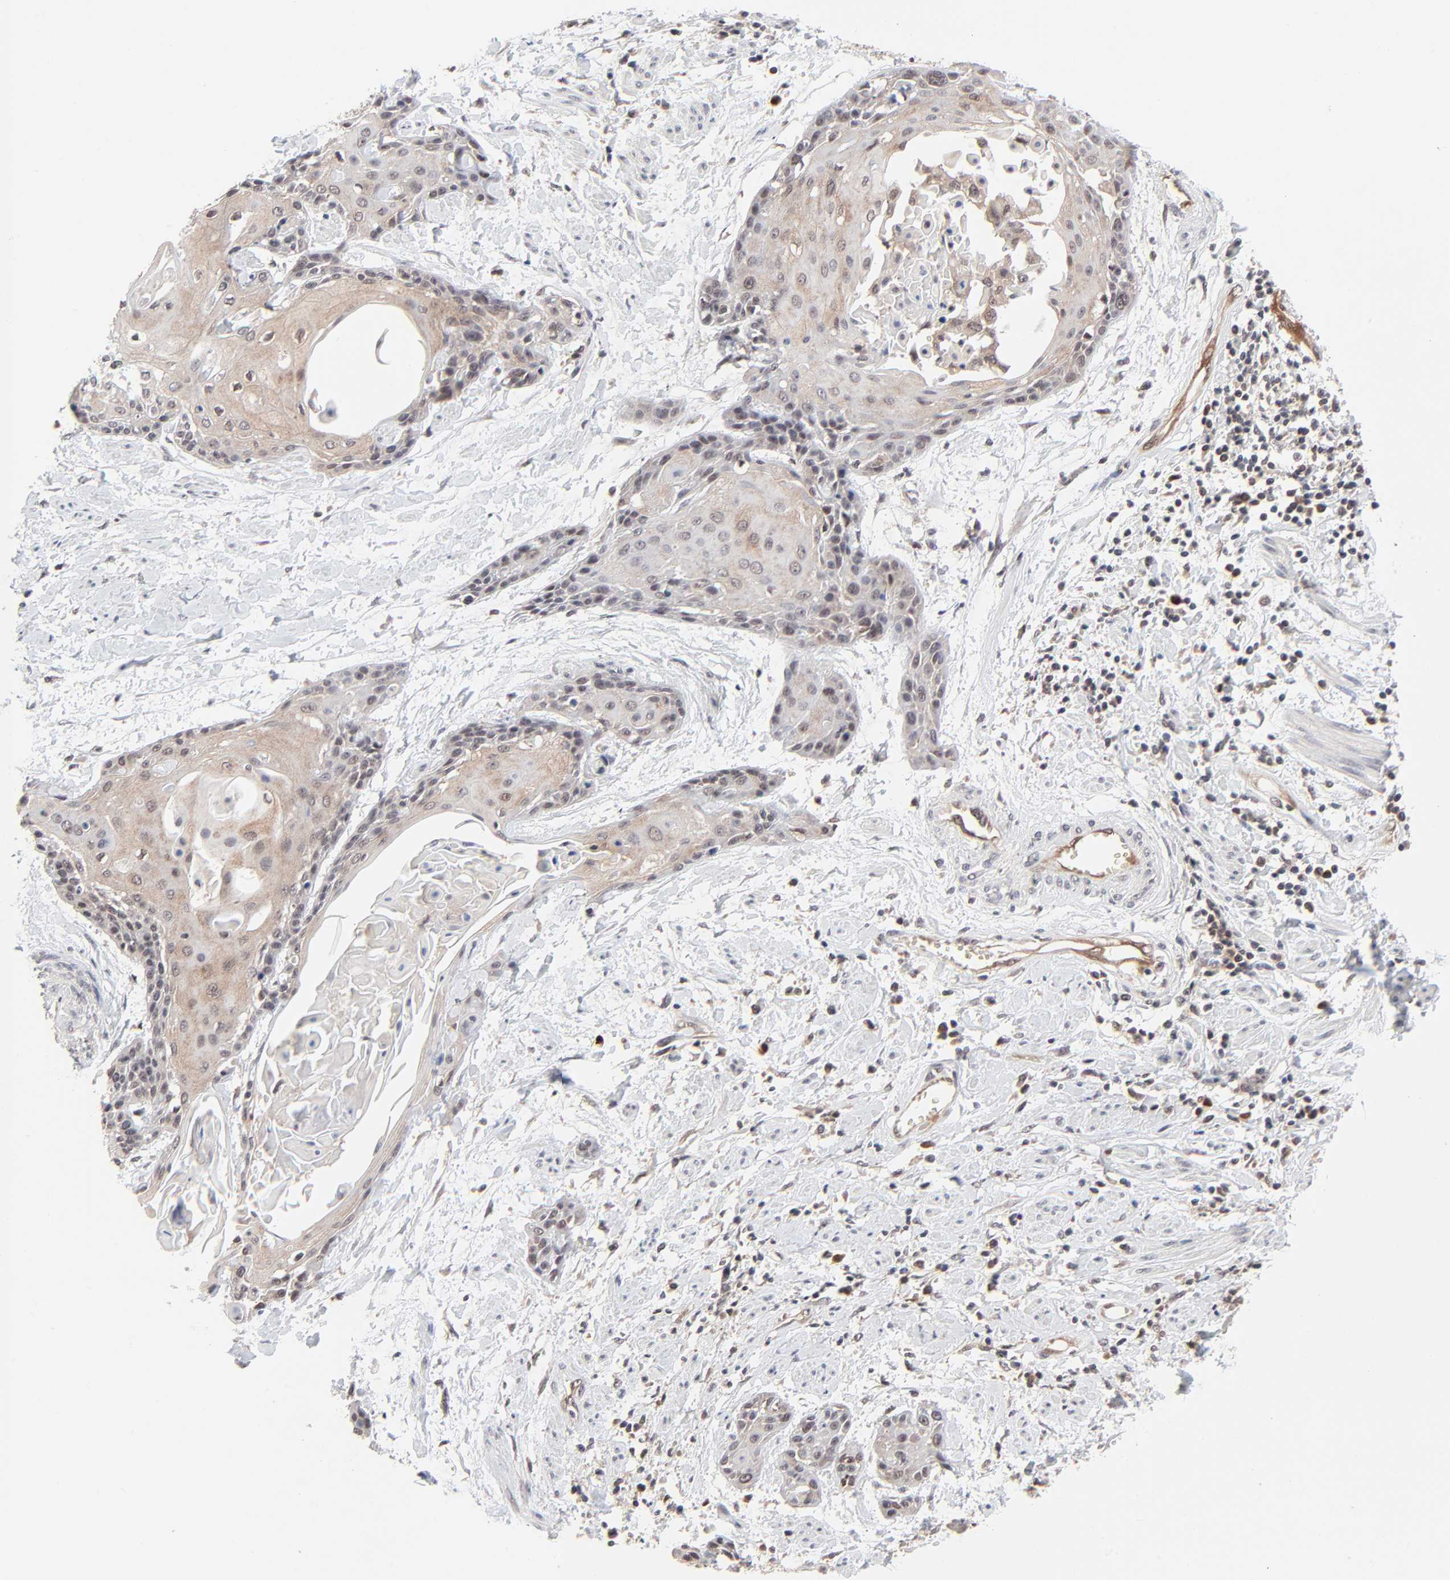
{"staining": {"intensity": "weak", "quantity": "<25%", "location": "cytoplasmic/membranous"}, "tissue": "cervical cancer", "cell_type": "Tumor cells", "image_type": "cancer", "snomed": [{"axis": "morphology", "description": "Squamous cell carcinoma, NOS"}, {"axis": "topography", "description": "Cervix"}], "caption": "Immunohistochemistry (IHC) photomicrograph of neoplastic tissue: cervical squamous cell carcinoma stained with DAB (3,3'-diaminobenzidine) demonstrates no significant protein staining in tumor cells. (DAB IHC visualized using brightfield microscopy, high magnification).", "gene": "CASP10", "patient": {"sex": "female", "age": 57}}